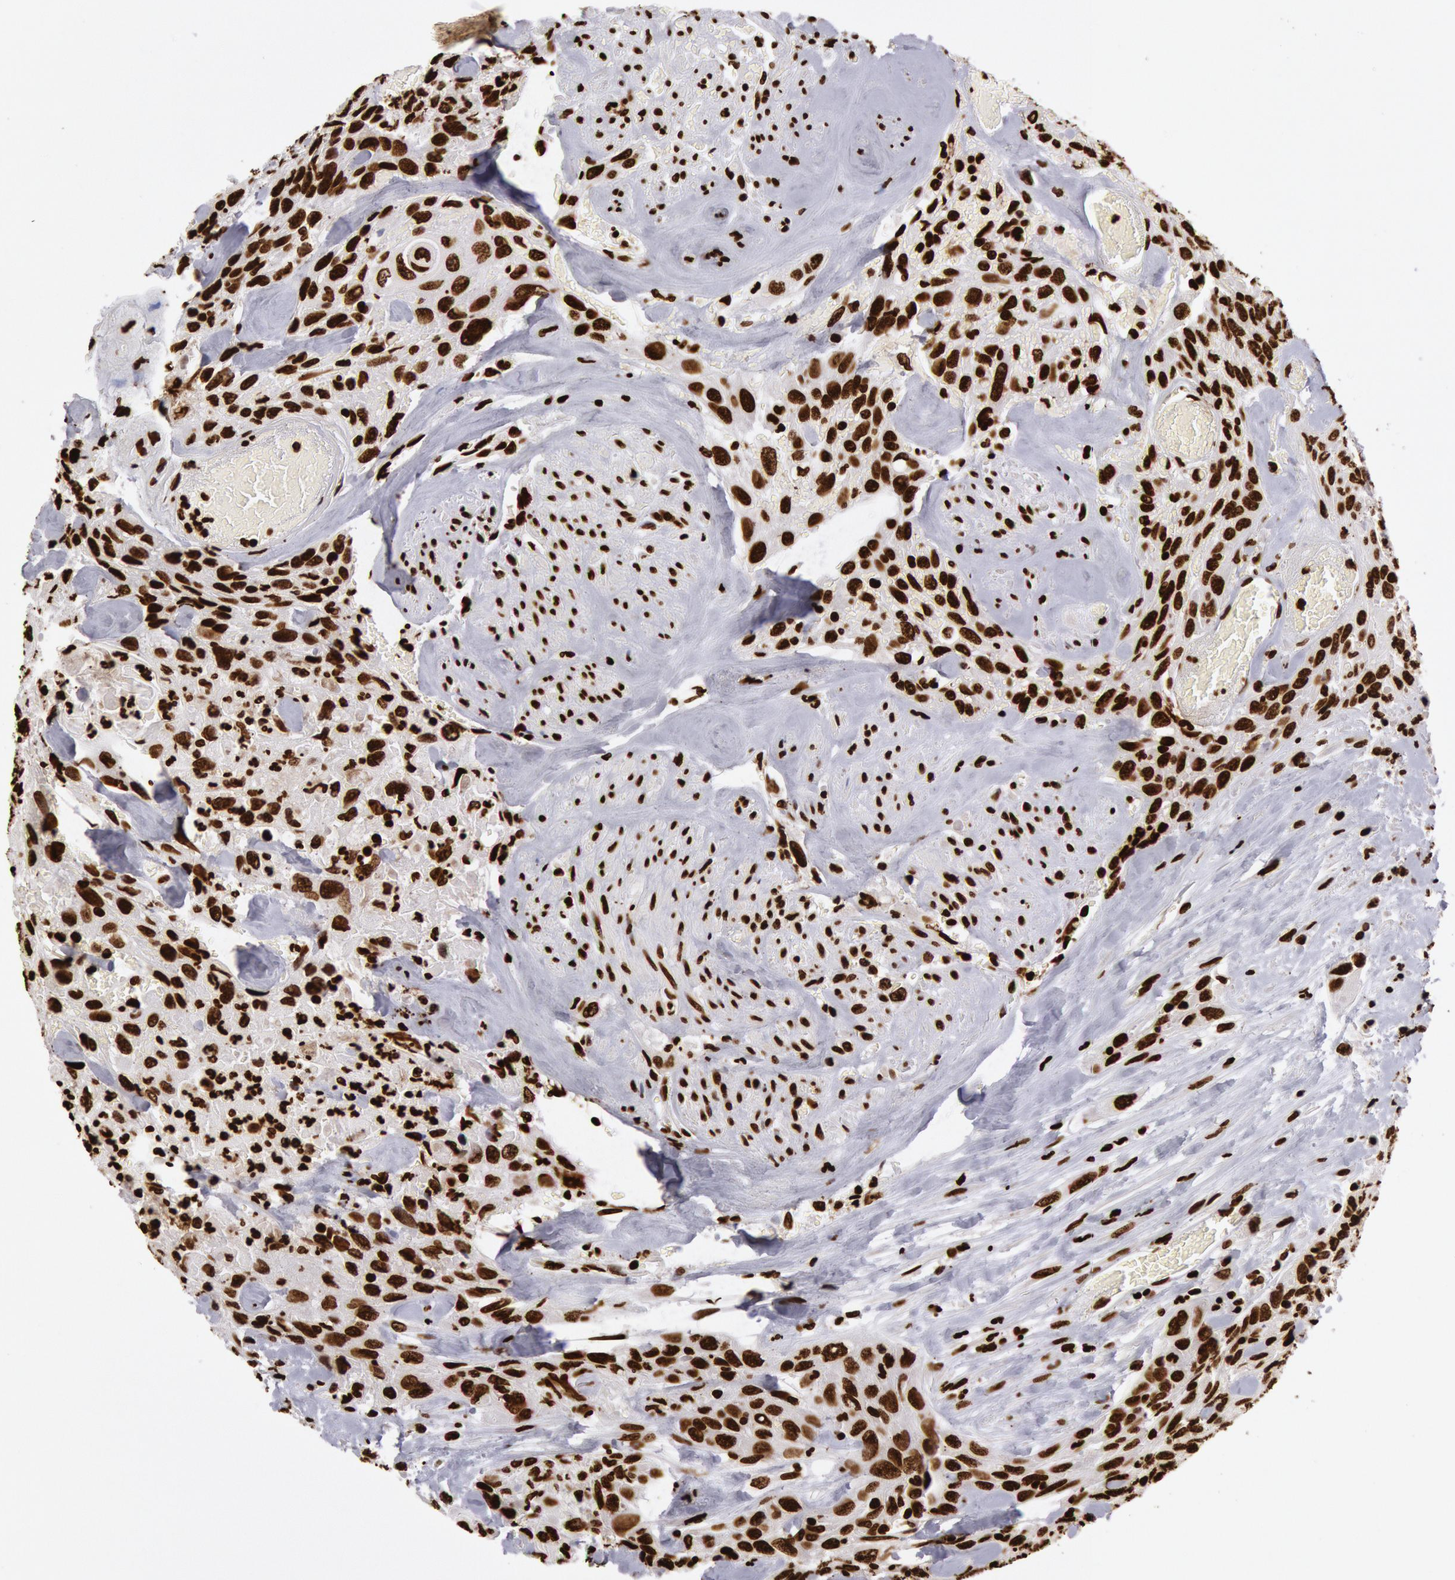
{"staining": {"intensity": "strong", "quantity": ">75%", "location": "nuclear"}, "tissue": "urothelial cancer", "cell_type": "Tumor cells", "image_type": "cancer", "snomed": [{"axis": "morphology", "description": "Urothelial carcinoma, High grade"}, {"axis": "topography", "description": "Urinary bladder"}], "caption": "Immunohistochemistry staining of urothelial cancer, which displays high levels of strong nuclear staining in approximately >75% of tumor cells indicating strong nuclear protein staining. The staining was performed using DAB (3,3'-diaminobenzidine) (brown) for protein detection and nuclei were counterstained in hematoxylin (blue).", "gene": "H3-4", "patient": {"sex": "female", "age": 84}}